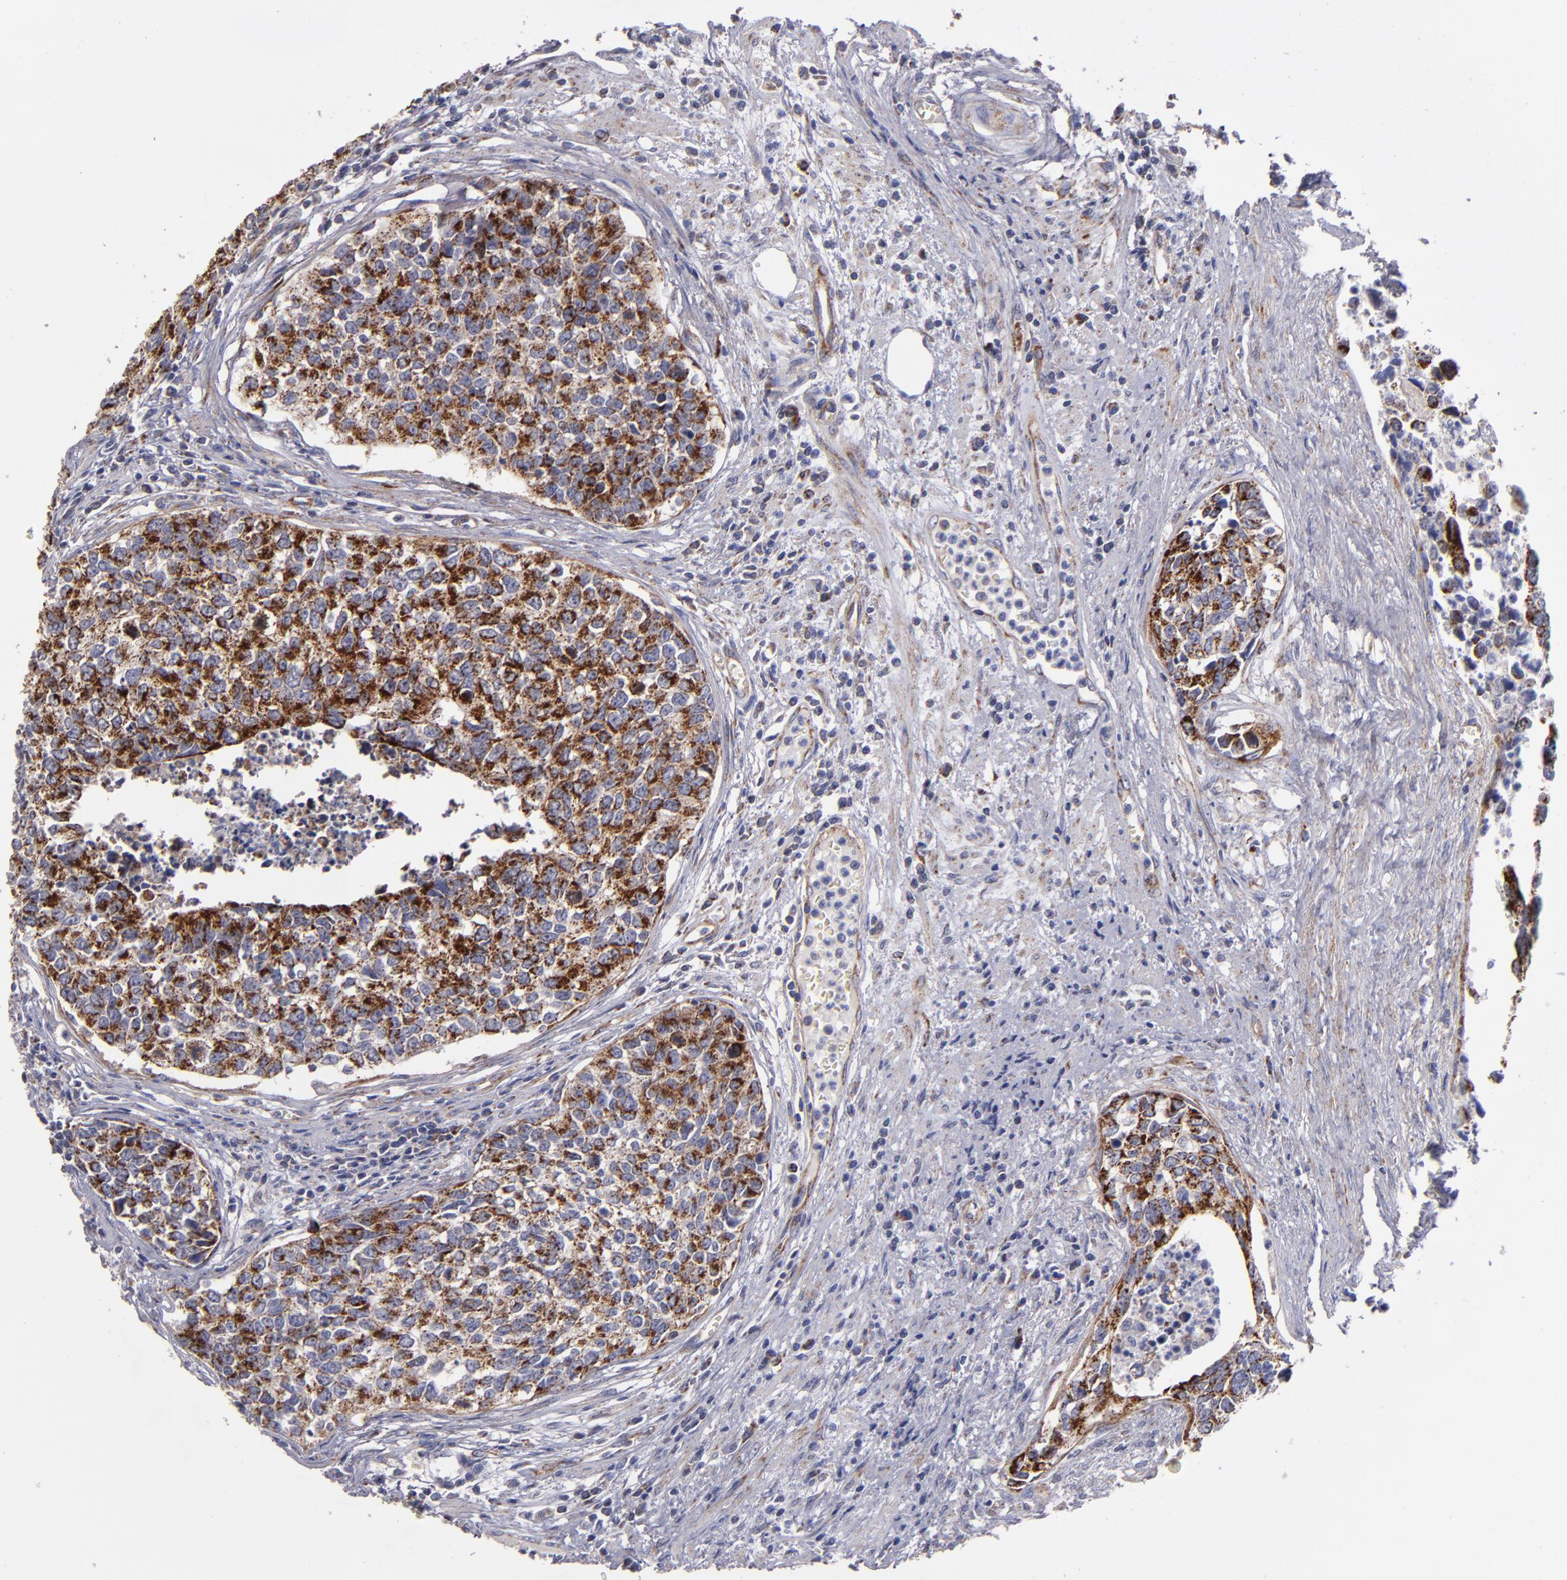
{"staining": {"intensity": "moderate", "quantity": ">75%", "location": "cytoplasmic/membranous"}, "tissue": "urothelial cancer", "cell_type": "Tumor cells", "image_type": "cancer", "snomed": [{"axis": "morphology", "description": "Urothelial carcinoma, High grade"}, {"axis": "topography", "description": "Urinary bladder"}], "caption": "A medium amount of moderate cytoplasmic/membranous positivity is present in approximately >75% of tumor cells in urothelial cancer tissue. The staining was performed using DAB to visualize the protein expression in brown, while the nuclei were stained in blue with hematoxylin (Magnification: 20x).", "gene": "CLTA", "patient": {"sex": "male", "age": 81}}